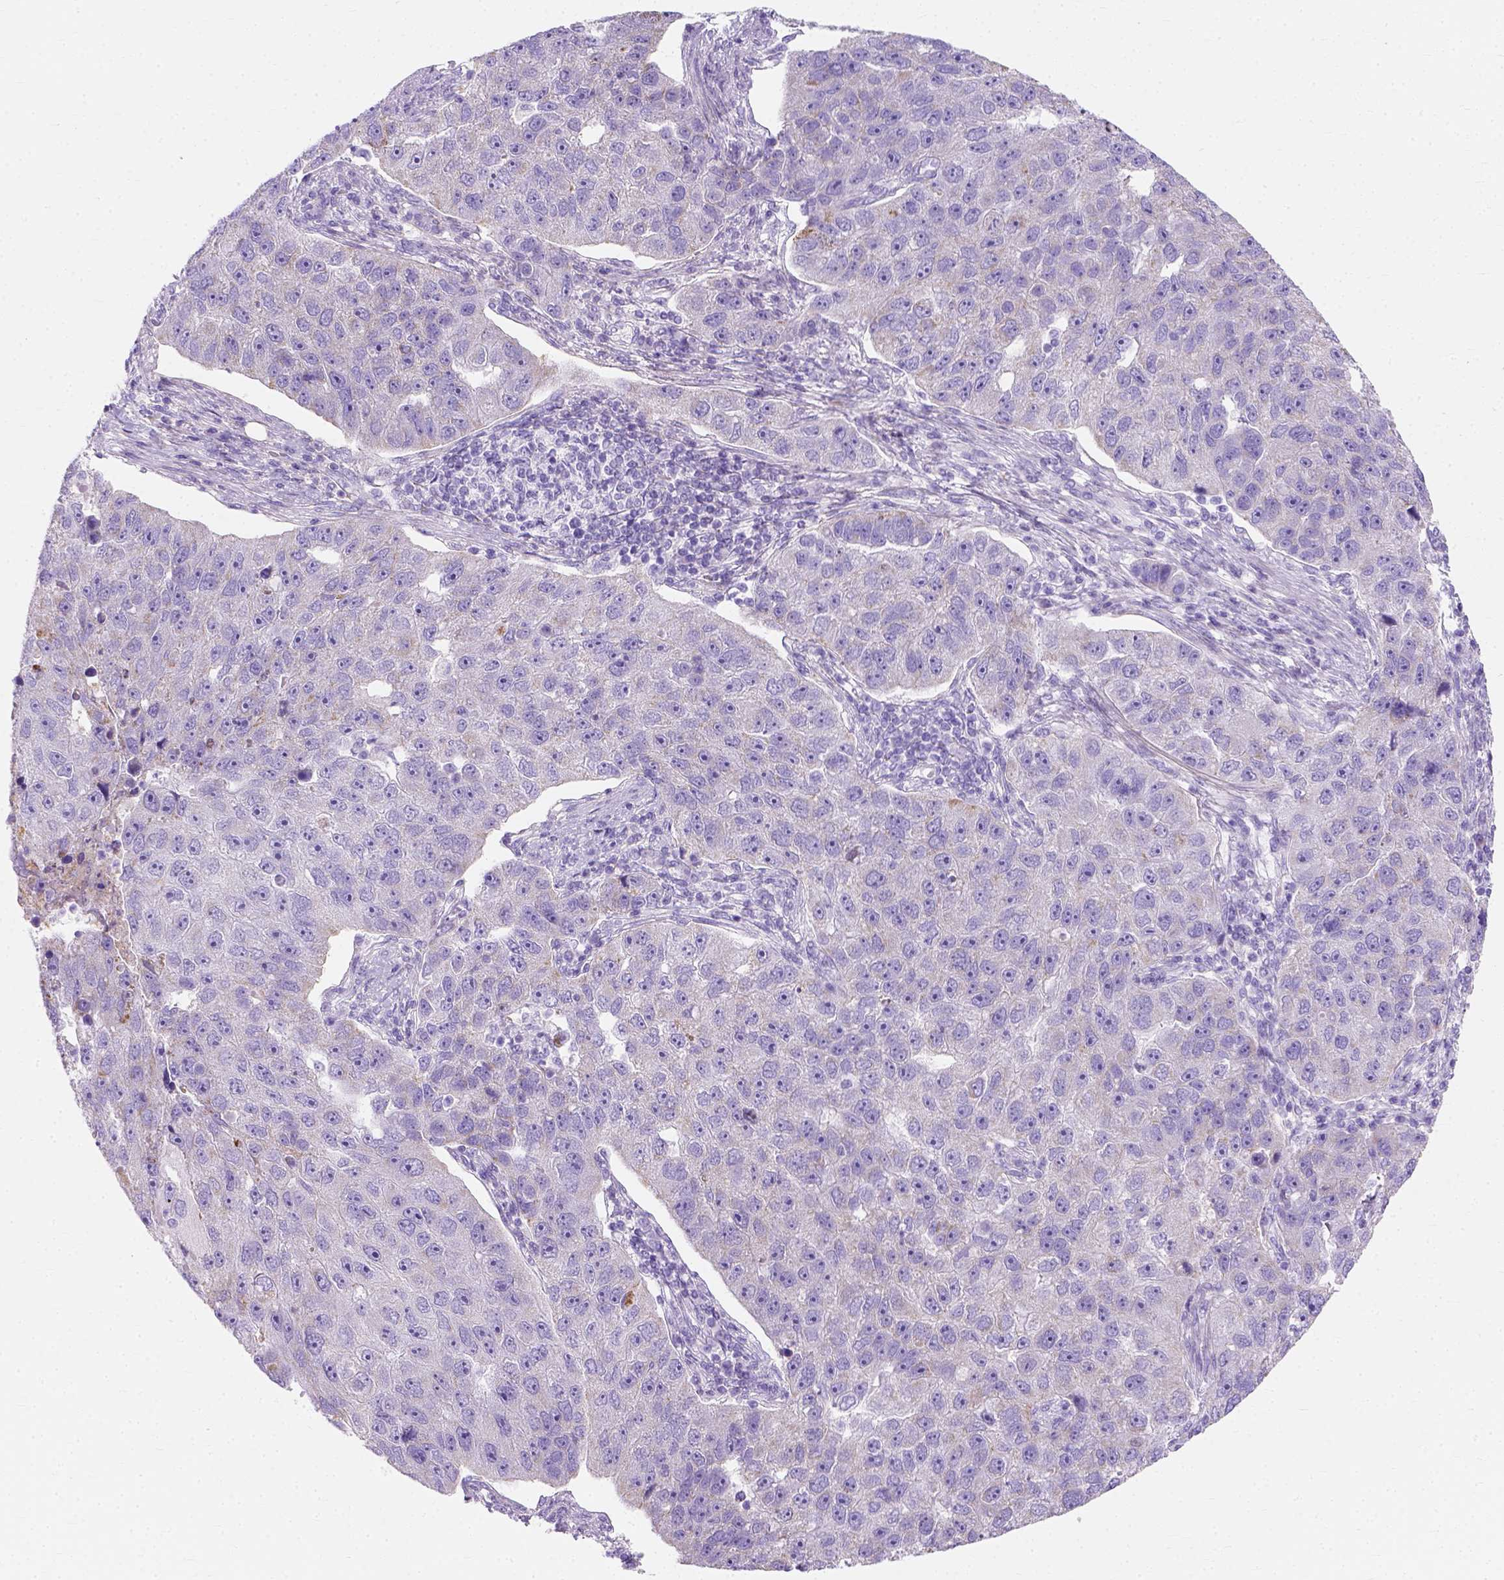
{"staining": {"intensity": "negative", "quantity": "none", "location": "none"}, "tissue": "pancreatic cancer", "cell_type": "Tumor cells", "image_type": "cancer", "snomed": [{"axis": "morphology", "description": "Adenocarcinoma, NOS"}, {"axis": "topography", "description": "Pancreas"}], "caption": "Human pancreatic cancer (adenocarcinoma) stained for a protein using immunohistochemistry demonstrates no positivity in tumor cells.", "gene": "MYH15", "patient": {"sex": "female", "age": 61}}